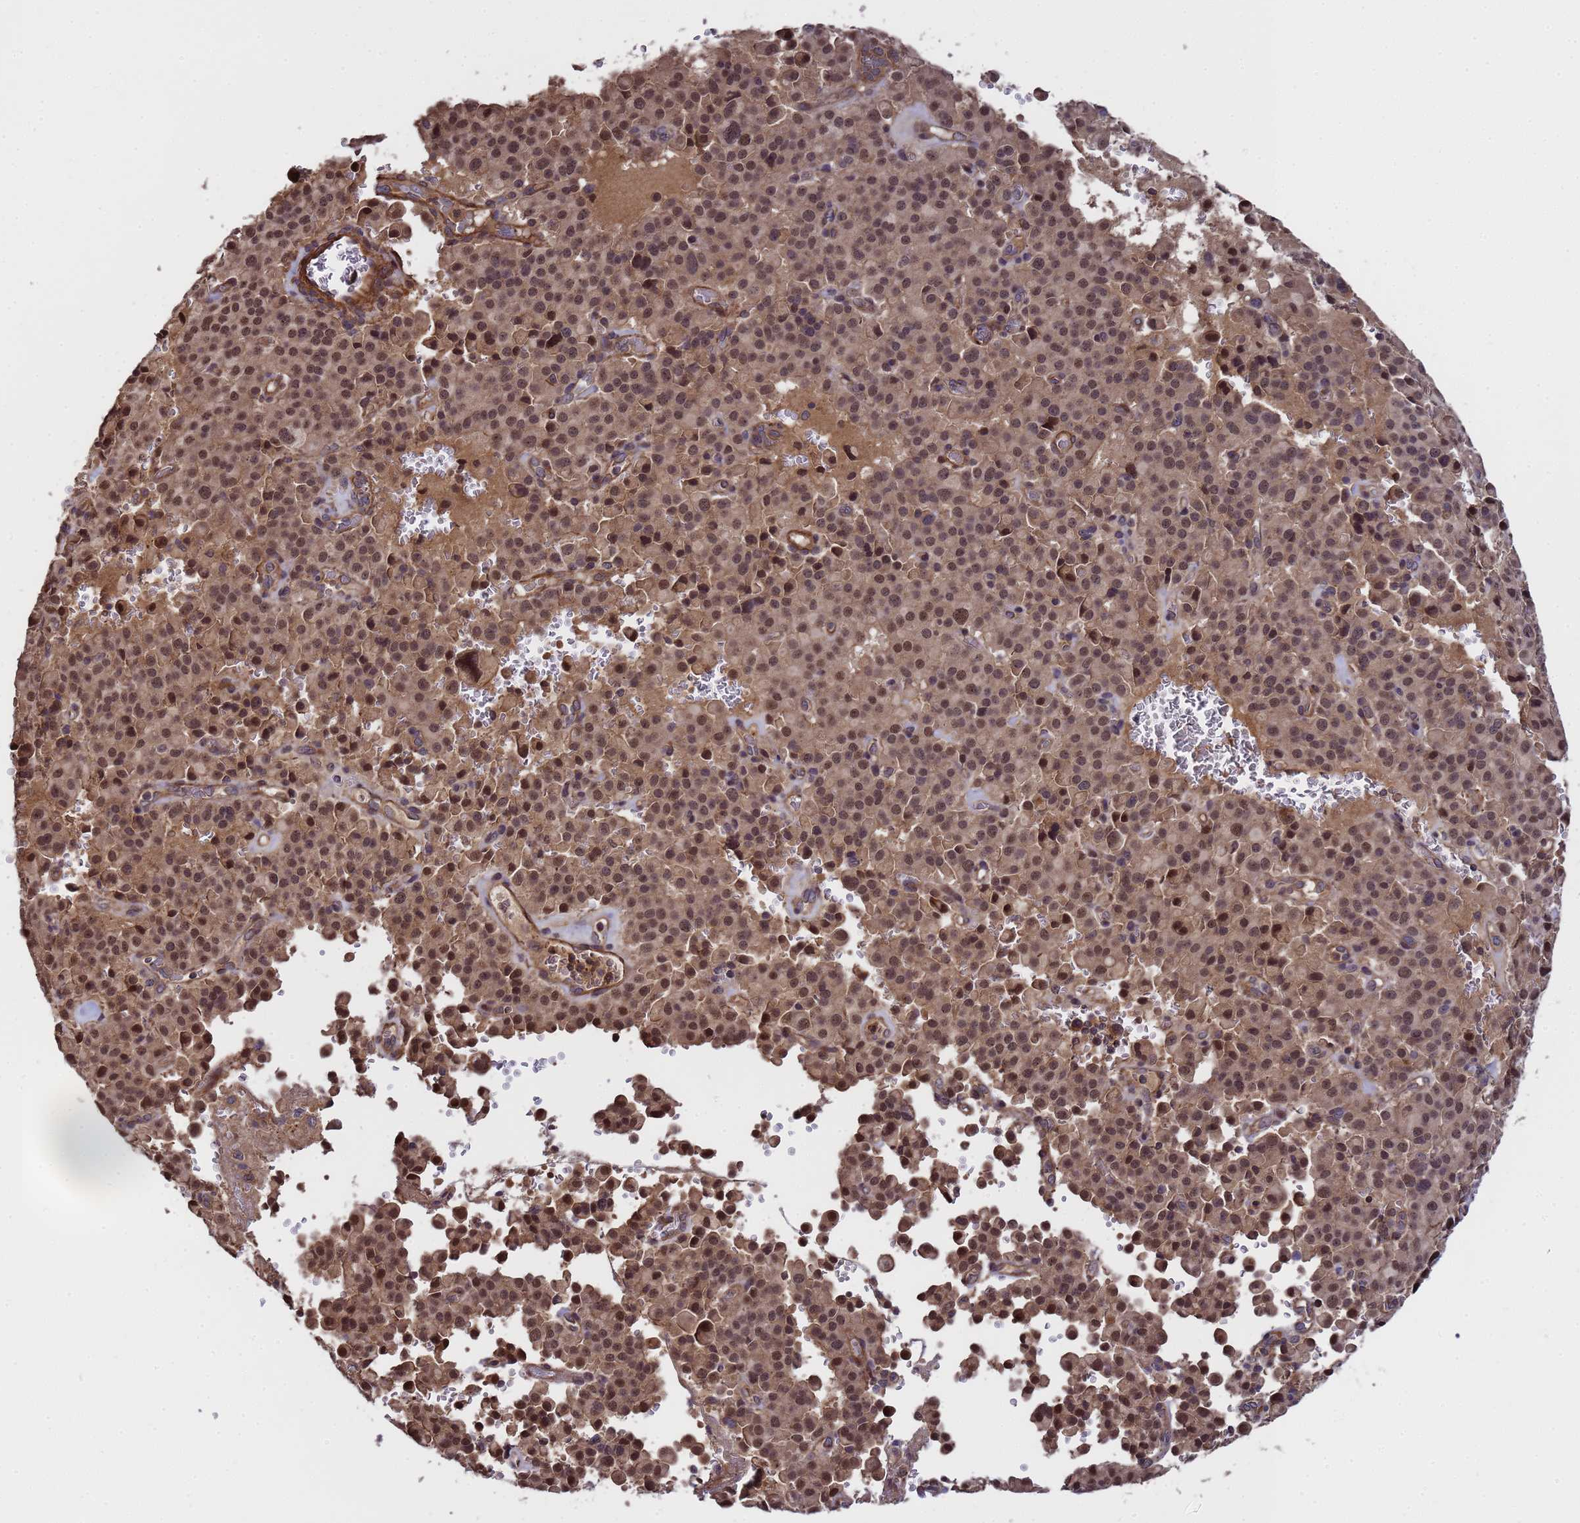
{"staining": {"intensity": "moderate", "quantity": ">75%", "location": "cytoplasmic/membranous,nuclear"}, "tissue": "pancreatic cancer", "cell_type": "Tumor cells", "image_type": "cancer", "snomed": [{"axis": "morphology", "description": "Adenocarcinoma, NOS"}, {"axis": "topography", "description": "Pancreas"}], "caption": "A high-resolution photomicrograph shows immunohistochemistry (IHC) staining of adenocarcinoma (pancreatic), which reveals moderate cytoplasmic/membranous and nuclear positivity in approximately >75% of tumor cells.", "gene": "GSTCD", "patient": {"sex": "male", "age": 65}}